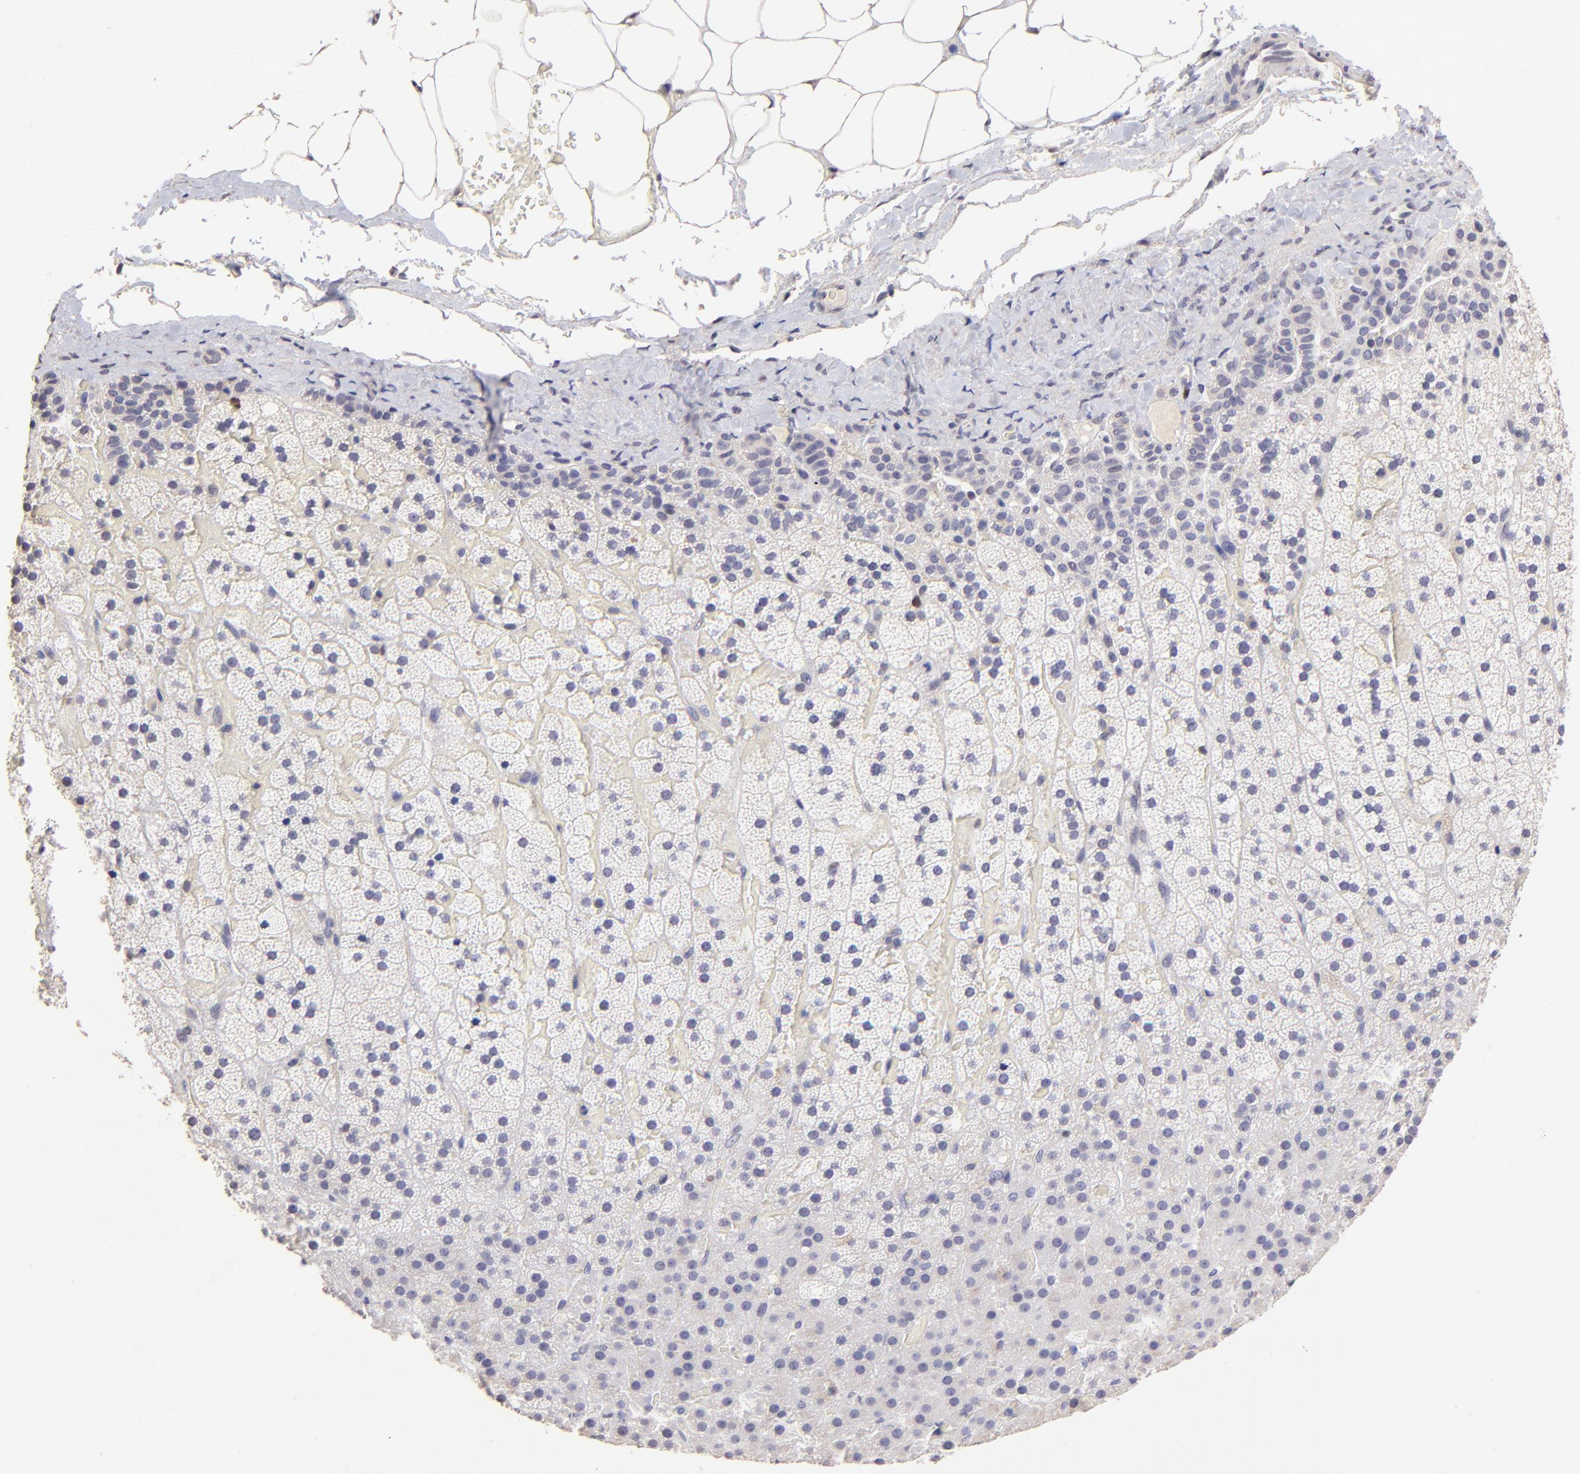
{"staining": {"intensity": "weak", "quantity": "<25%", "location": "cytoplasmic/membranous"}, "tissue": "adrenal gland", "cell_type": "Glandular cells", "image_type": "normal", "snomed": [{"axis": "morphology", "description": "Normal tissue, NOS"}, {"axis": "topography", "description": "Adrenal gland"}], "caption": "The immunohistochemistry histopathology image has no significant expression in glandular cells of adrenal gland.", "gene": "DNMT1", "patient": {"sex": "male", "age": 35}}